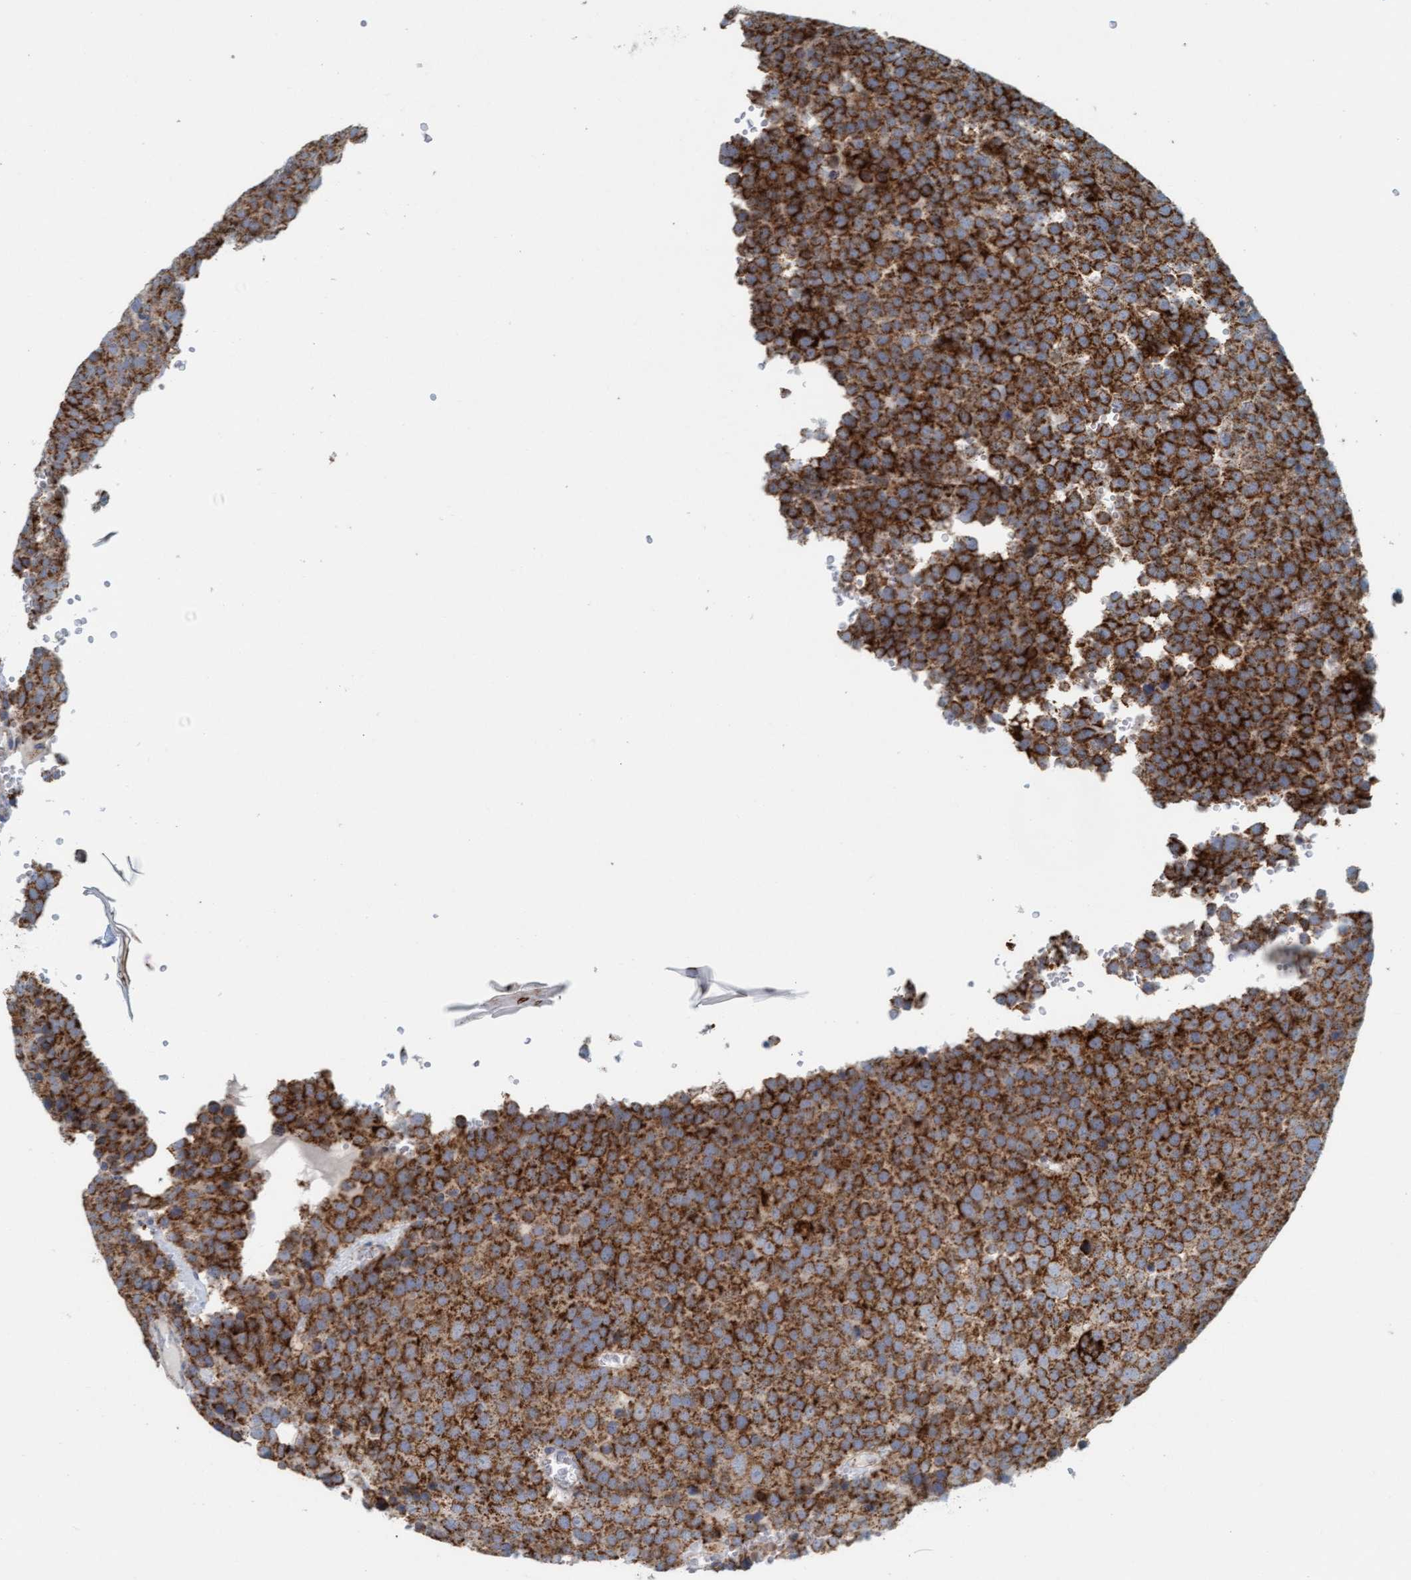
{"staining": {"intensity": "strong", "quantity": ">75%", "location": "cytoplasmic/membranous"}, "tissue": "testis cancer", "cell_type": "Tumor cells", "image_type": "cancer", "snomed": [{"axis": "morphology", "description": "Seminoma, NOS"}, {"axis": "topography", "description": "Testis"}], "caption": "This image exhibits seminoma (testis) stained with IHC to label a protein in brown. The cytoplasmic/membranous of tumor cells show strong positivity for the protein. Nuclei are counter-stained blue.", "gene": "B9D1", "patient": {"sex": "male", "age": 71}}